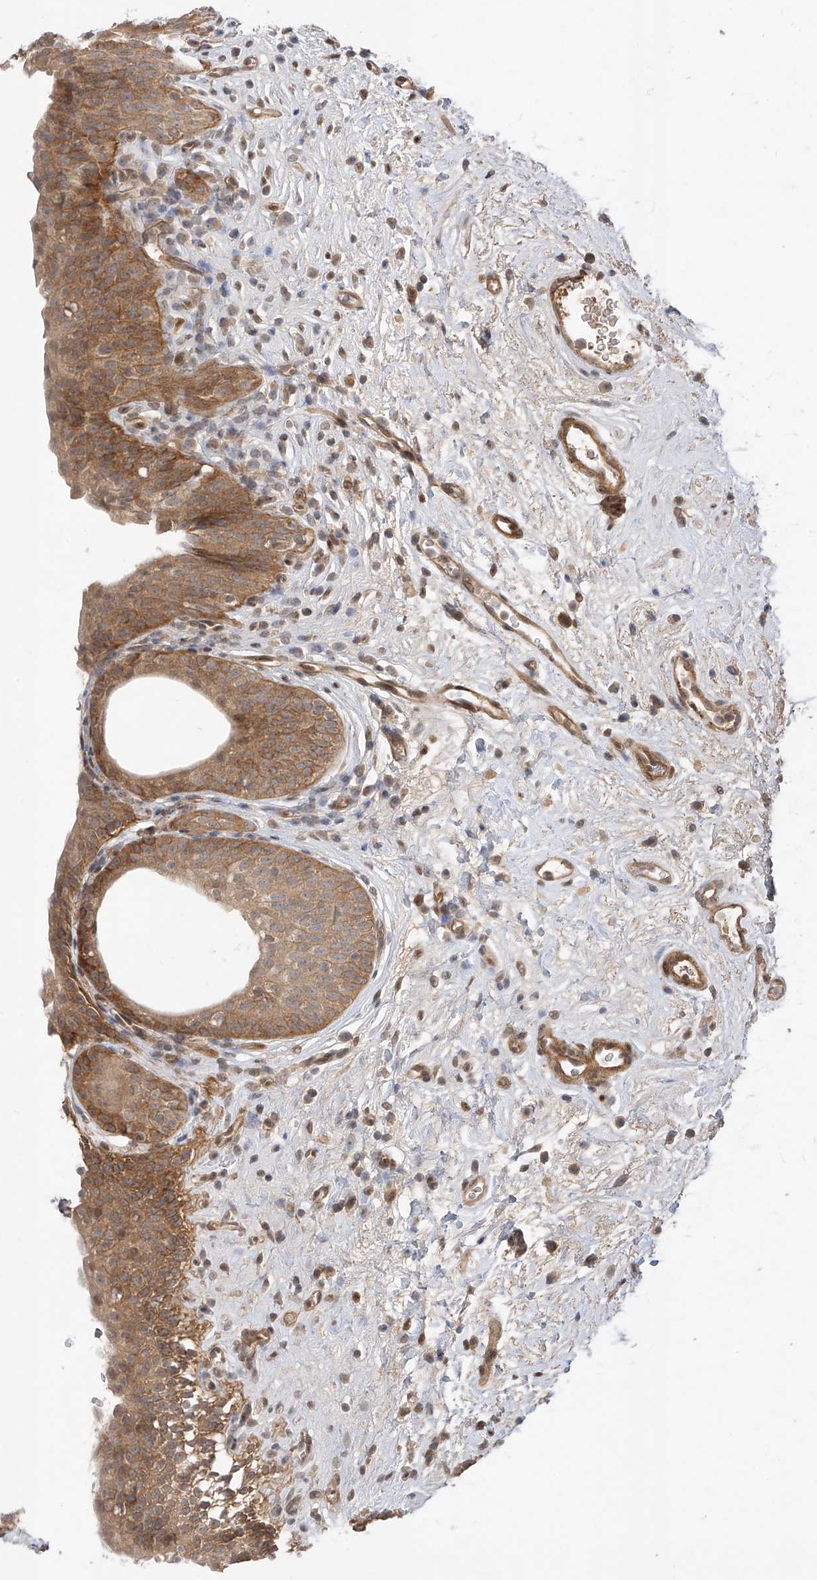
{"staining": {"intensity": "moderate", "quantity": "25%-75%", "location": "cytoplasmic/membranous,nuclear"}, "tissue": "urinary bladder", "cell_type": "Urothelial cells", "image_type": "normal", "snomed": [{"axis": "morphology", "description": "Normal tissue, NOS"}, {"axis": "topography", "description": "Urinary bladder"}], "caption": "Immunohistochemistry (IHC) image of unremarkable human urinary bladder stained for a protein (brown), which demonstrates medium levels of moderate cytoplasmic/membranous,nuclear staining in about 25%-75% of urothelial cells.", "gene": "MRTFA", "patient": {"sex": "male", "age": 83}}